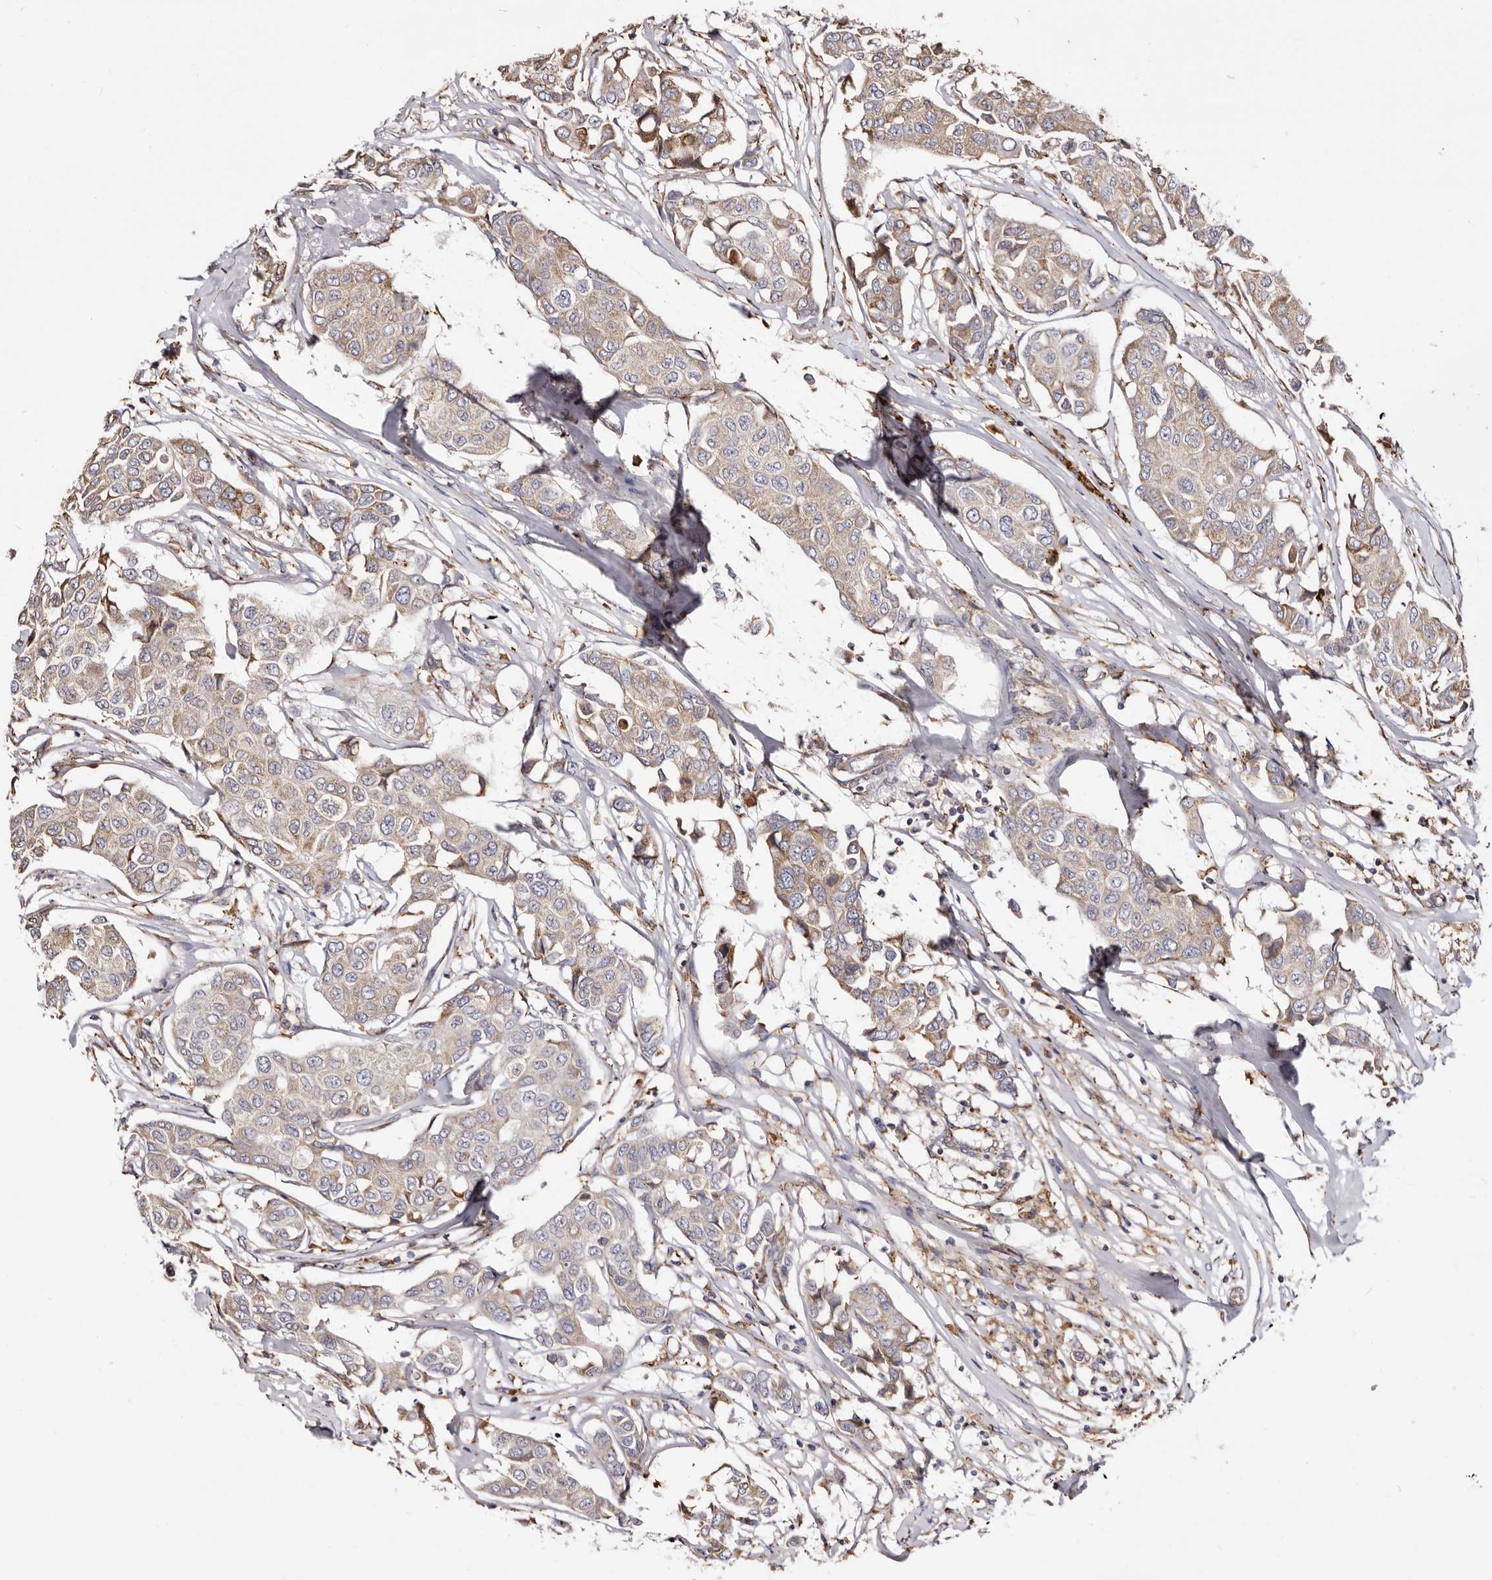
{"staining": {"intensity": "moderate", "quantity": ">75%", "location": "cytoplasmic/membranous"}, "tissue": "breast cancer", "cell_type": "Tumor cells", "image_type": "cancer", "snomed": [{"axis": "morphology", "description": "Duct carcinoma"}, {"axis": "topography", "description": "Breast"}], "caption": "About >75% of tumor cells in intraductal carcinoma (breast) demonstrate moderate cytoplasmic/membranous protein positivity as visualized by brown immunohistochemical staining.", "gene": "ACBD6", "patient": {"sex": "female", "age": 80}}